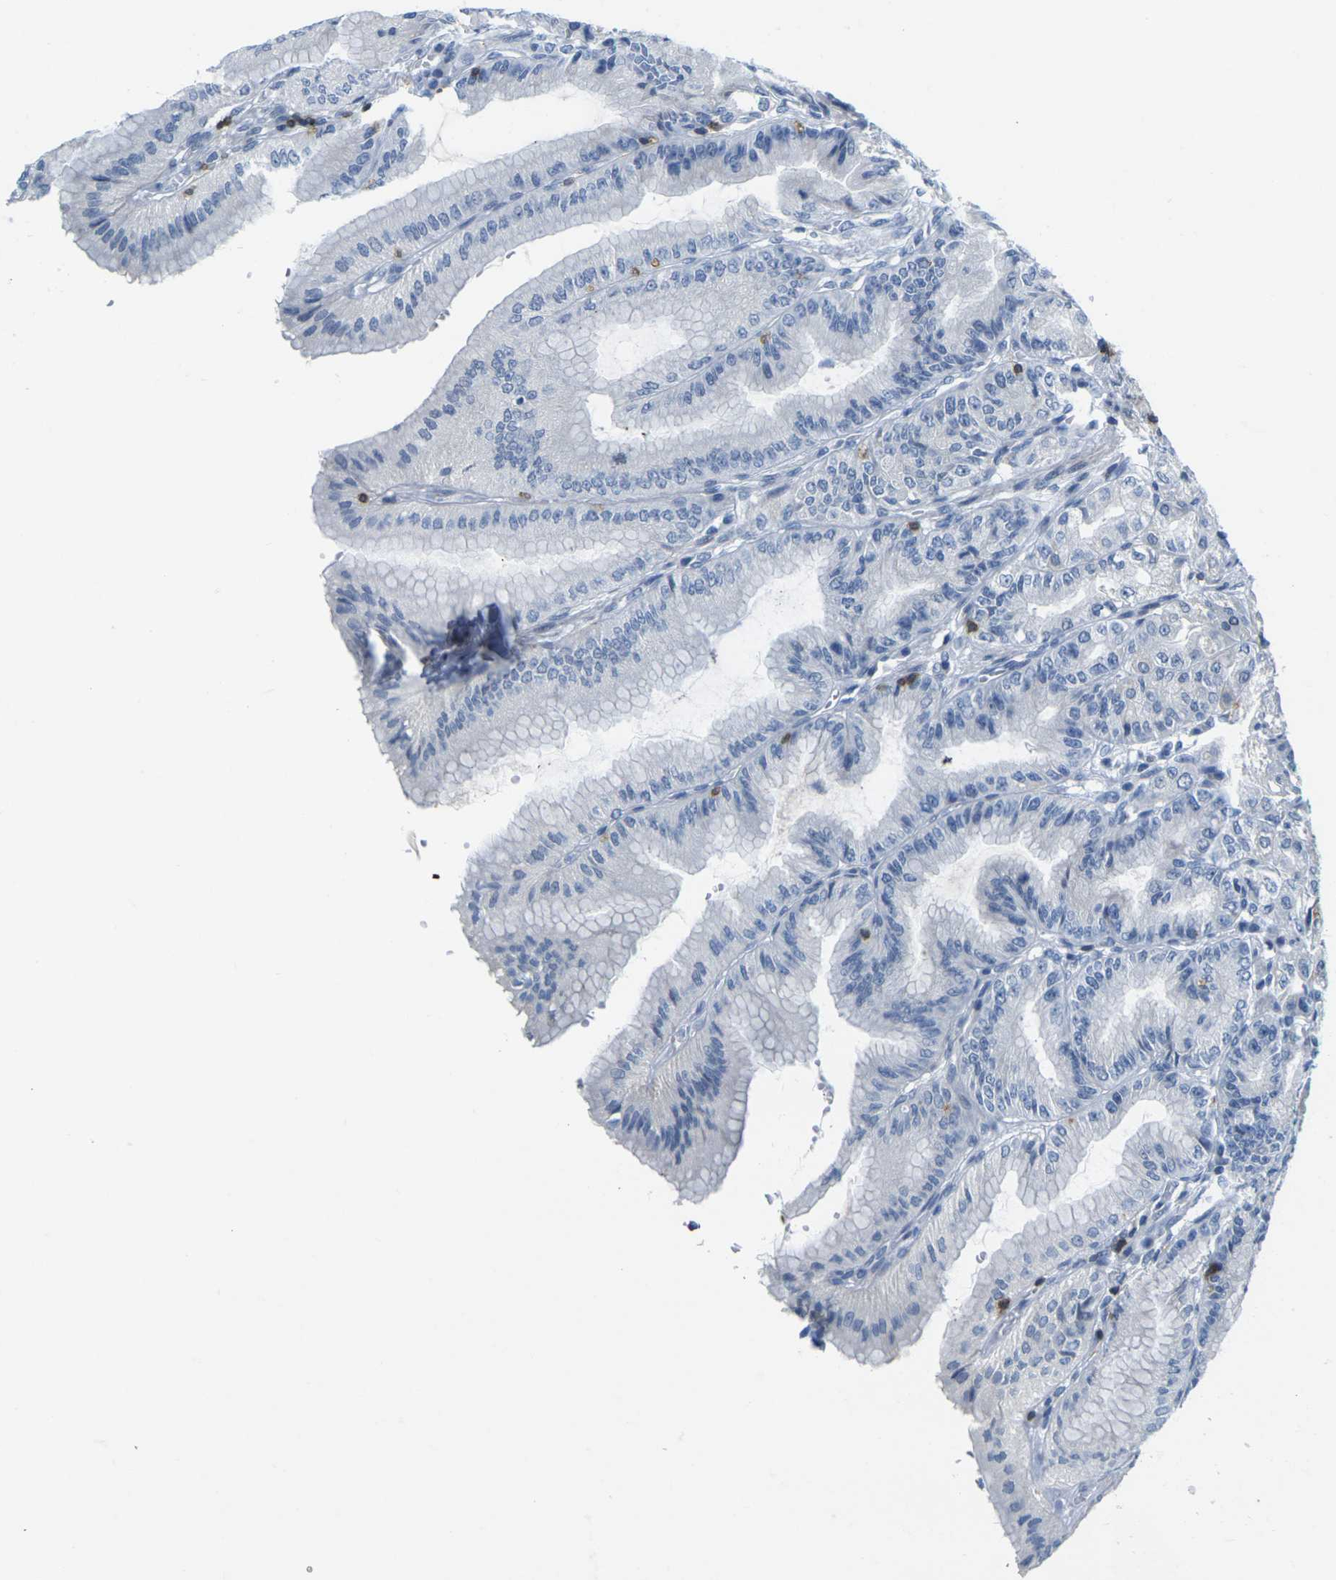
{"staining": {"intensity": "weak", "quantity": "<25%", "location": "cytoplasmic/membranous"}, "tissue": "stomach", "cell_type": "Glandular cells", "image_type": "normal", "snomed": [{"axis": "morphology", "description": "Normal tissue, NOS"}, {"axis": "topography", "description": "Stomach, lower"}], "caption": "DAB immunohistochemical staining of benign human stomach displays no significant staining in glandular cells.", "gene": "CD3D", "patient": {"sex": "male", "age": 71}}